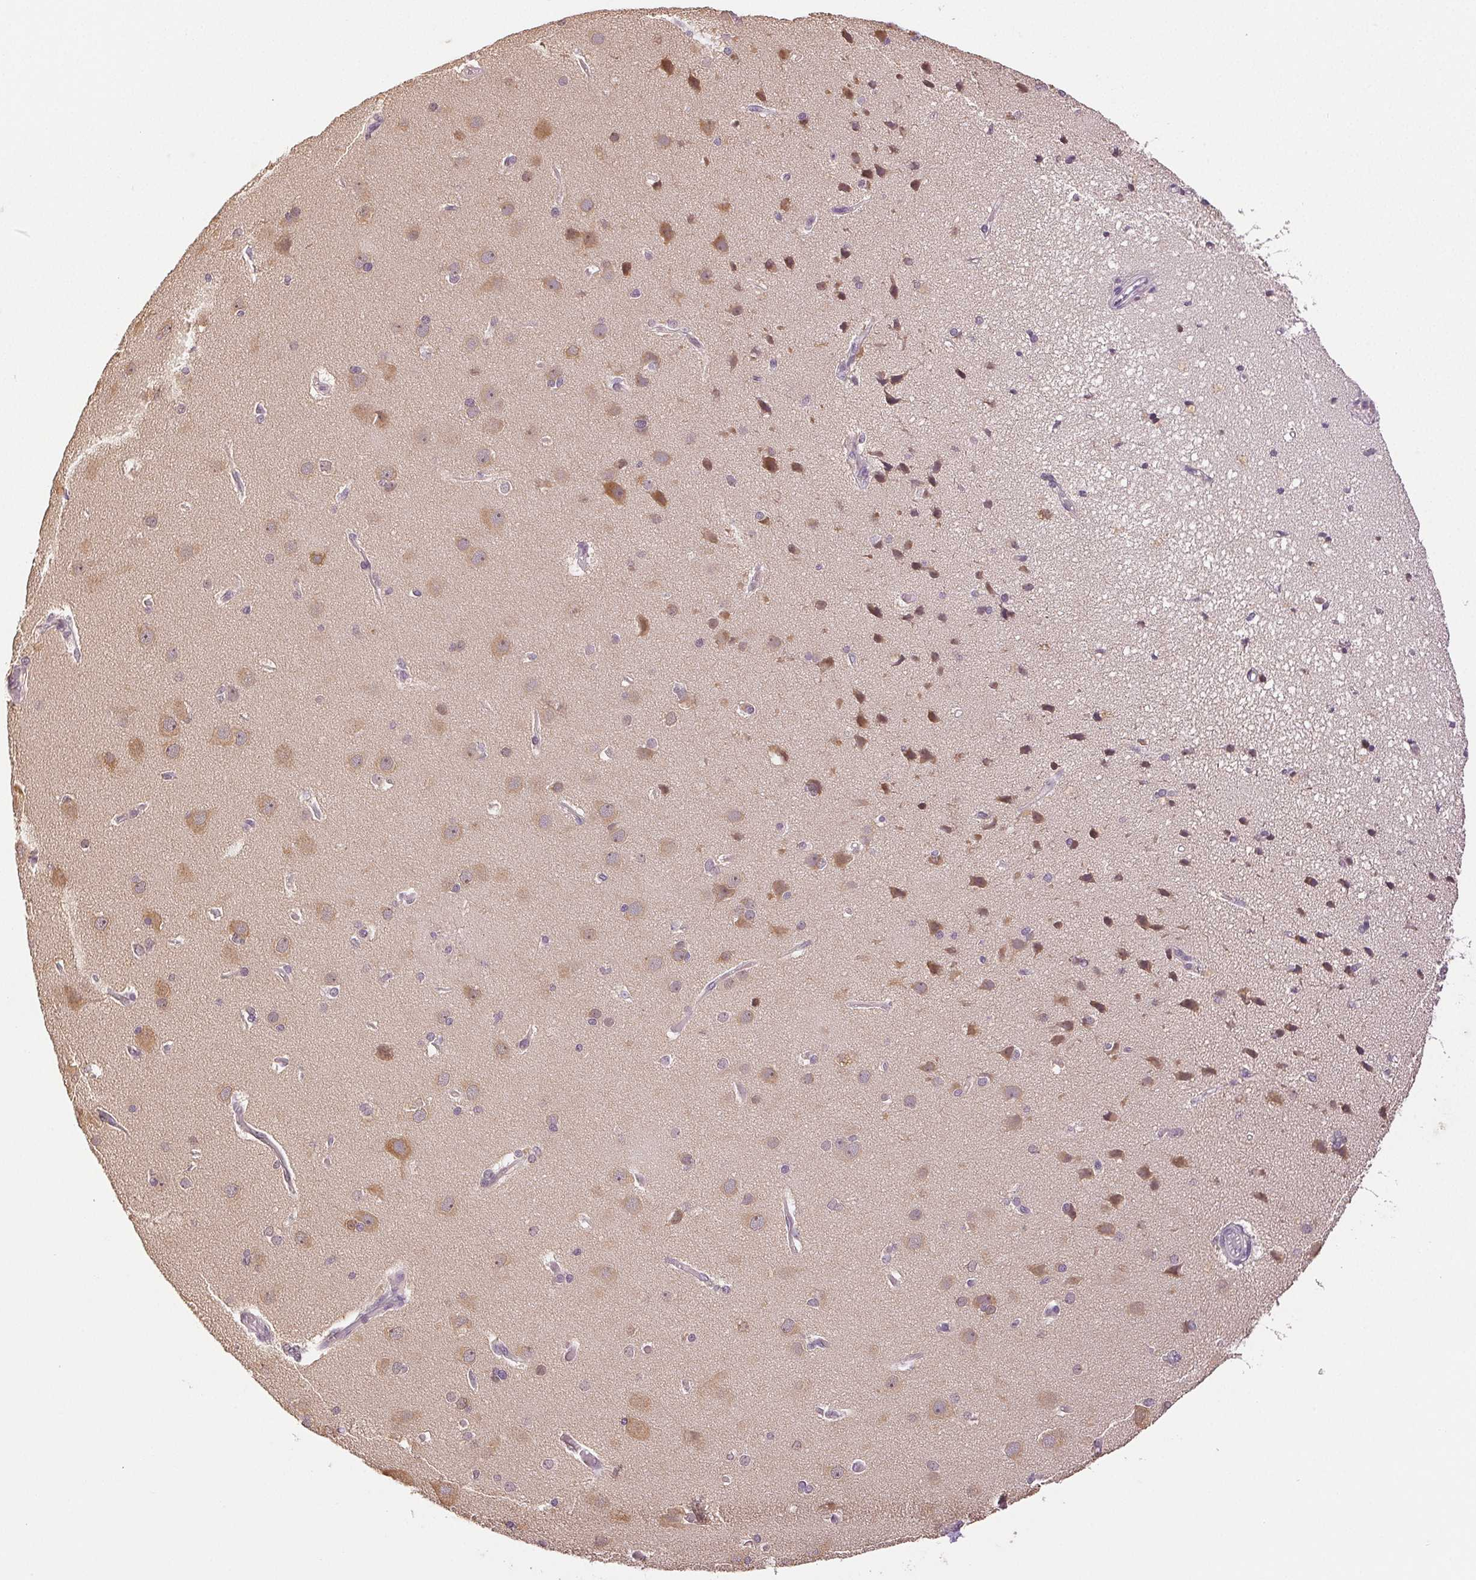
{"staining": {"intensity": "negative", "quantity": "none", "location": "none"}, "tissue": "cerebral cortex", "cell_type": "Endothelial cells", "image_type": "normal", "snomed": [{"axis": "morphology", "description": "Normal tissue, NOS"}, {"axis": "morphology", "description": "Glioma, malignant, High grade"}, {"axis": "topography", "description": "Cerebral cortex"}], "caption": "This is an immunohistochemistry (IHC) micrograph of normal human cerebral cortex. There is no staining in endothelial cells.", "gene": "PLCB1", "patient": {"sex": "male", "age": 71}}